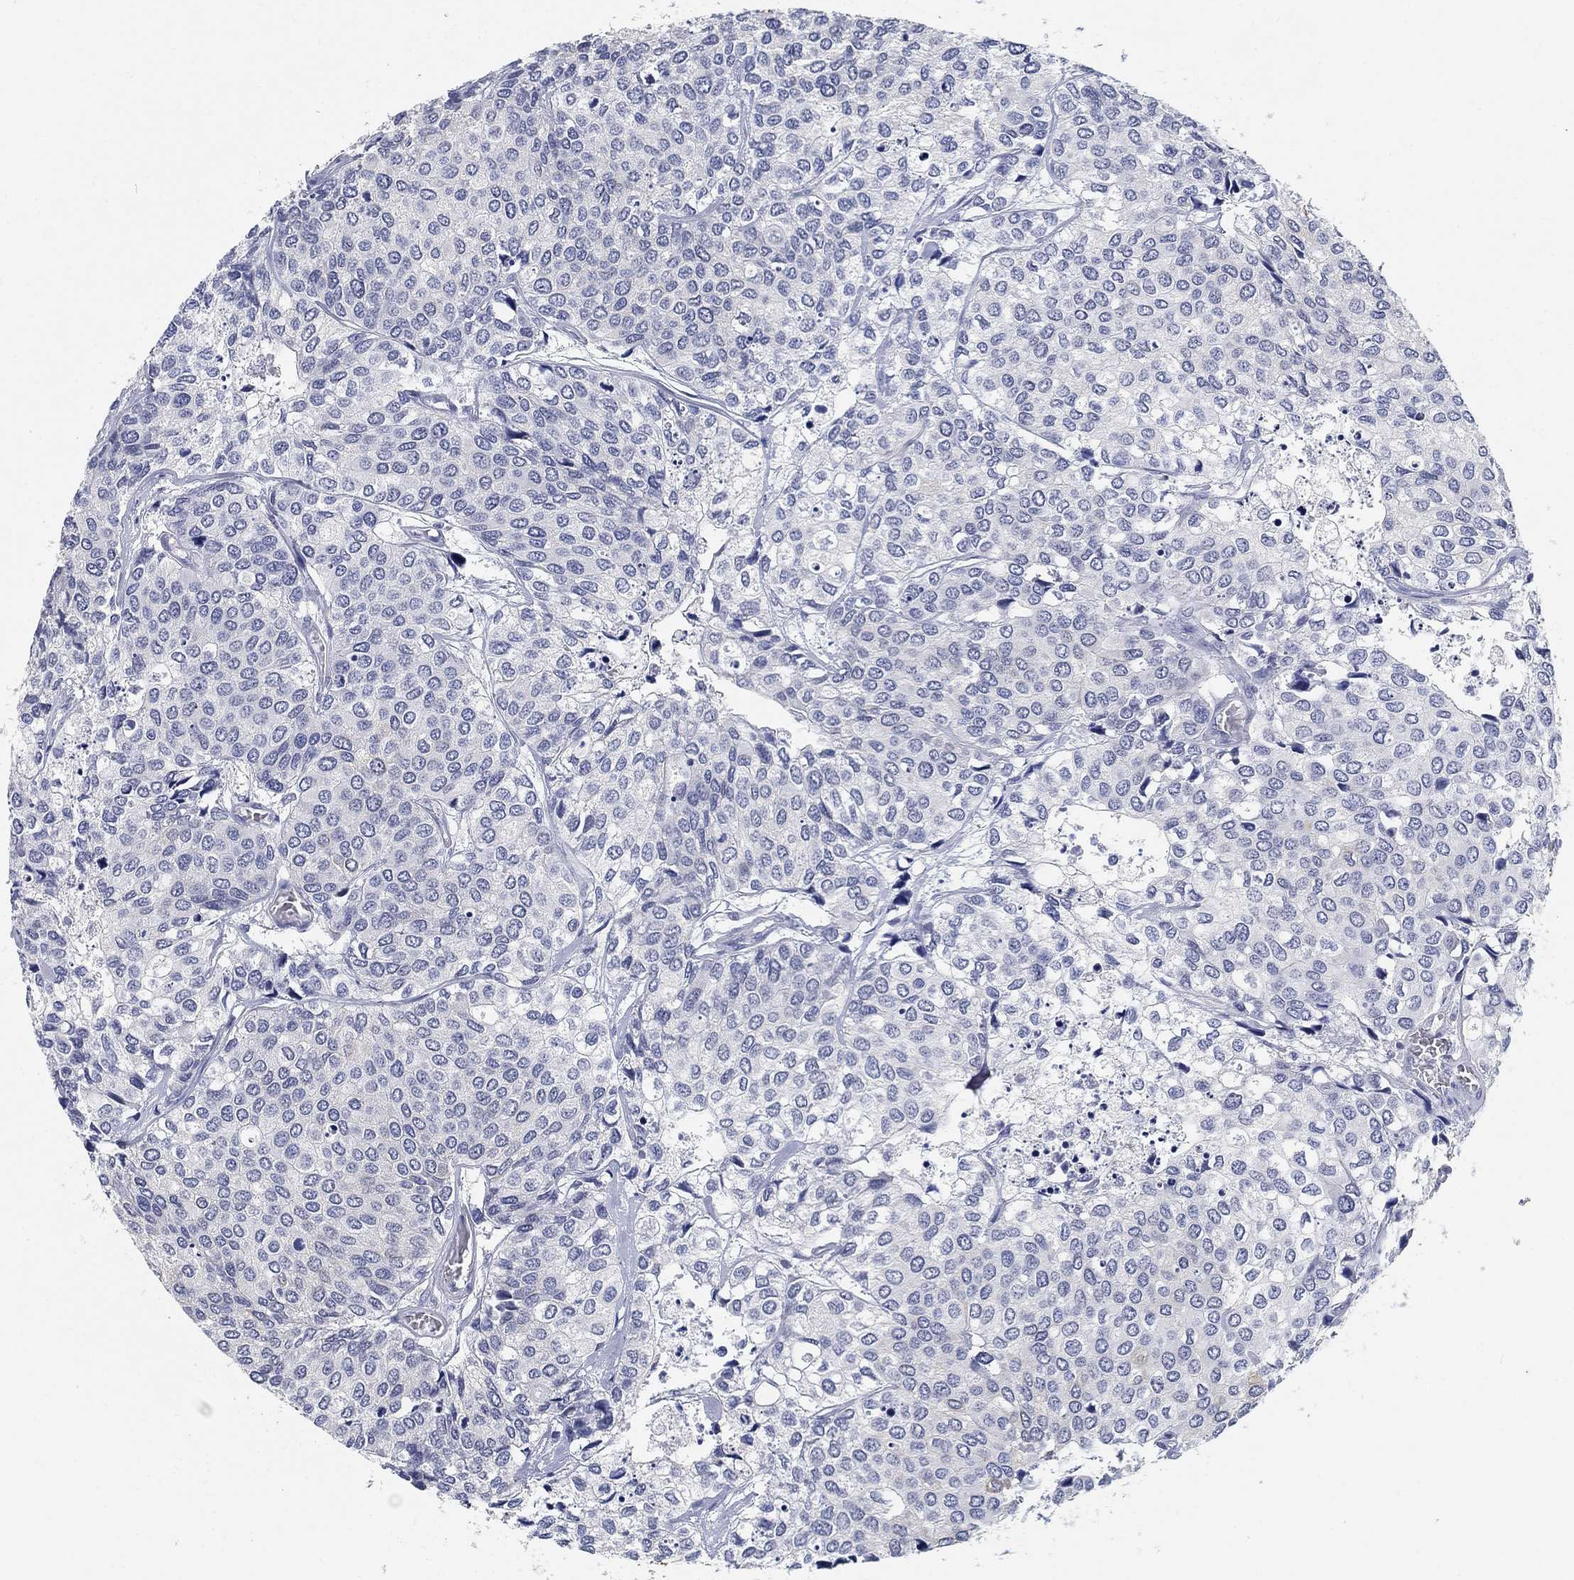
{"staining": {"intensity": "negative", "quantity": "none", "location": "none"}, "tissue": "urothelial cancer", "cell_type": "Tumor cells", "image_type": "cancer", "snomed": [{"axis": "morphology", "description": "Urothelial carcinoma, High grade"}, {"axis": "topography", "description": "Urinary bladder"}], "caption": "Immunohistochemistry (IHC) of urothelial cancer displays no staining in tumor cells.", "gene": "CLUL1", "patient": {"sex": "male", "age": 73}}